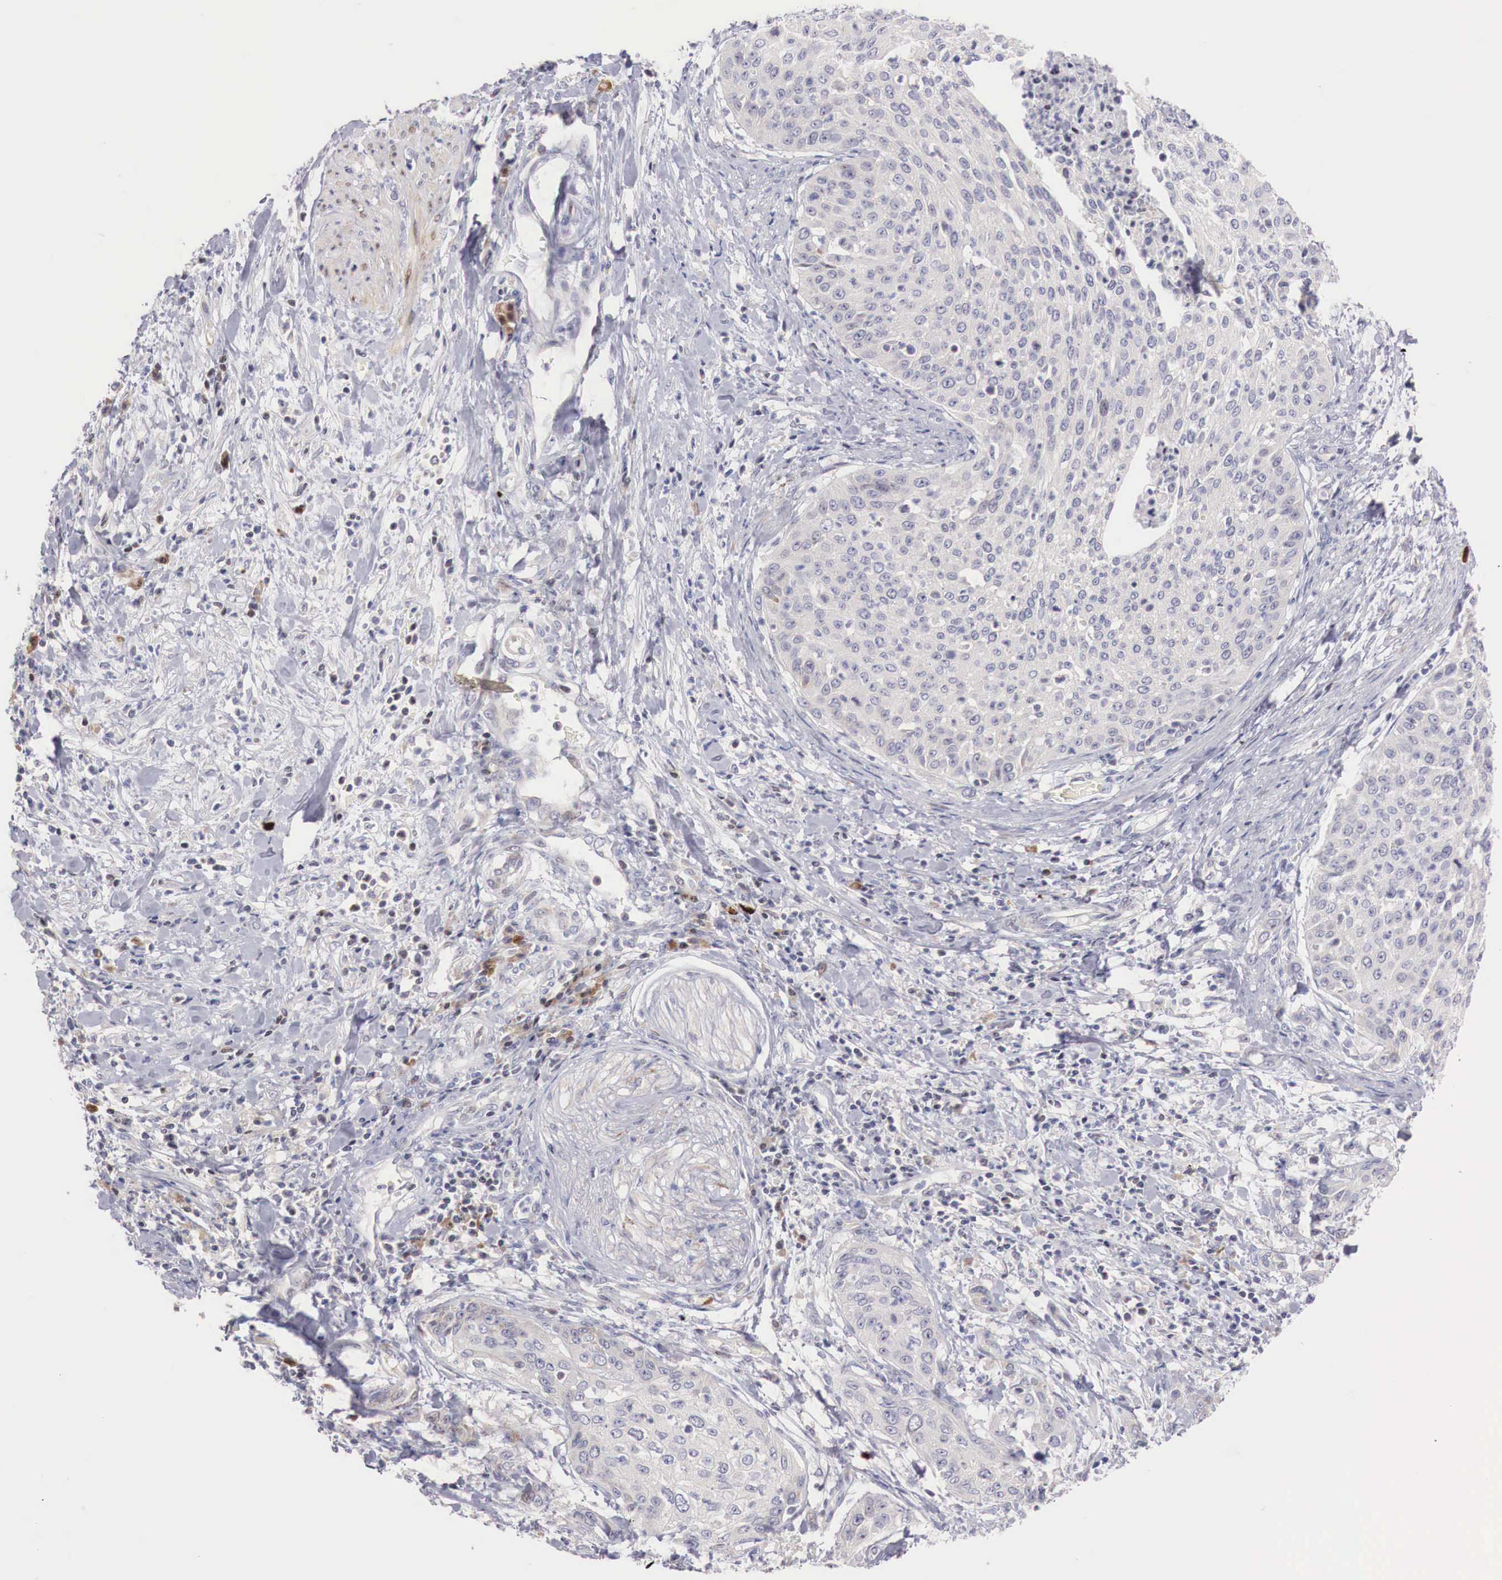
{"staining": {"intensity": "negative", "quantity": "none", "location": "none"}, "tissue": "cervical cancer", "cell_type": "Tumor cells", "image_type": "cancer", "snomed": [{"axis": "morphology", "description": "Squamous cell carcinoma, NOS"}, {"axis": "topography", "description": "Cervix"}], "caption": "This image is of squamous cell carcinoma (cervical) stained with IHC to label a protein in brown with the nuclei are counter-stained blue. There is no staining in tumor cells. (Stains: DAB immunohistochemistry (IHC) with hematoxylin counter stain, Microscopy: brightfield microscopy at high magnification).", "gene": "CLCN5", "patient": {"sex": "female", "age": 41}}